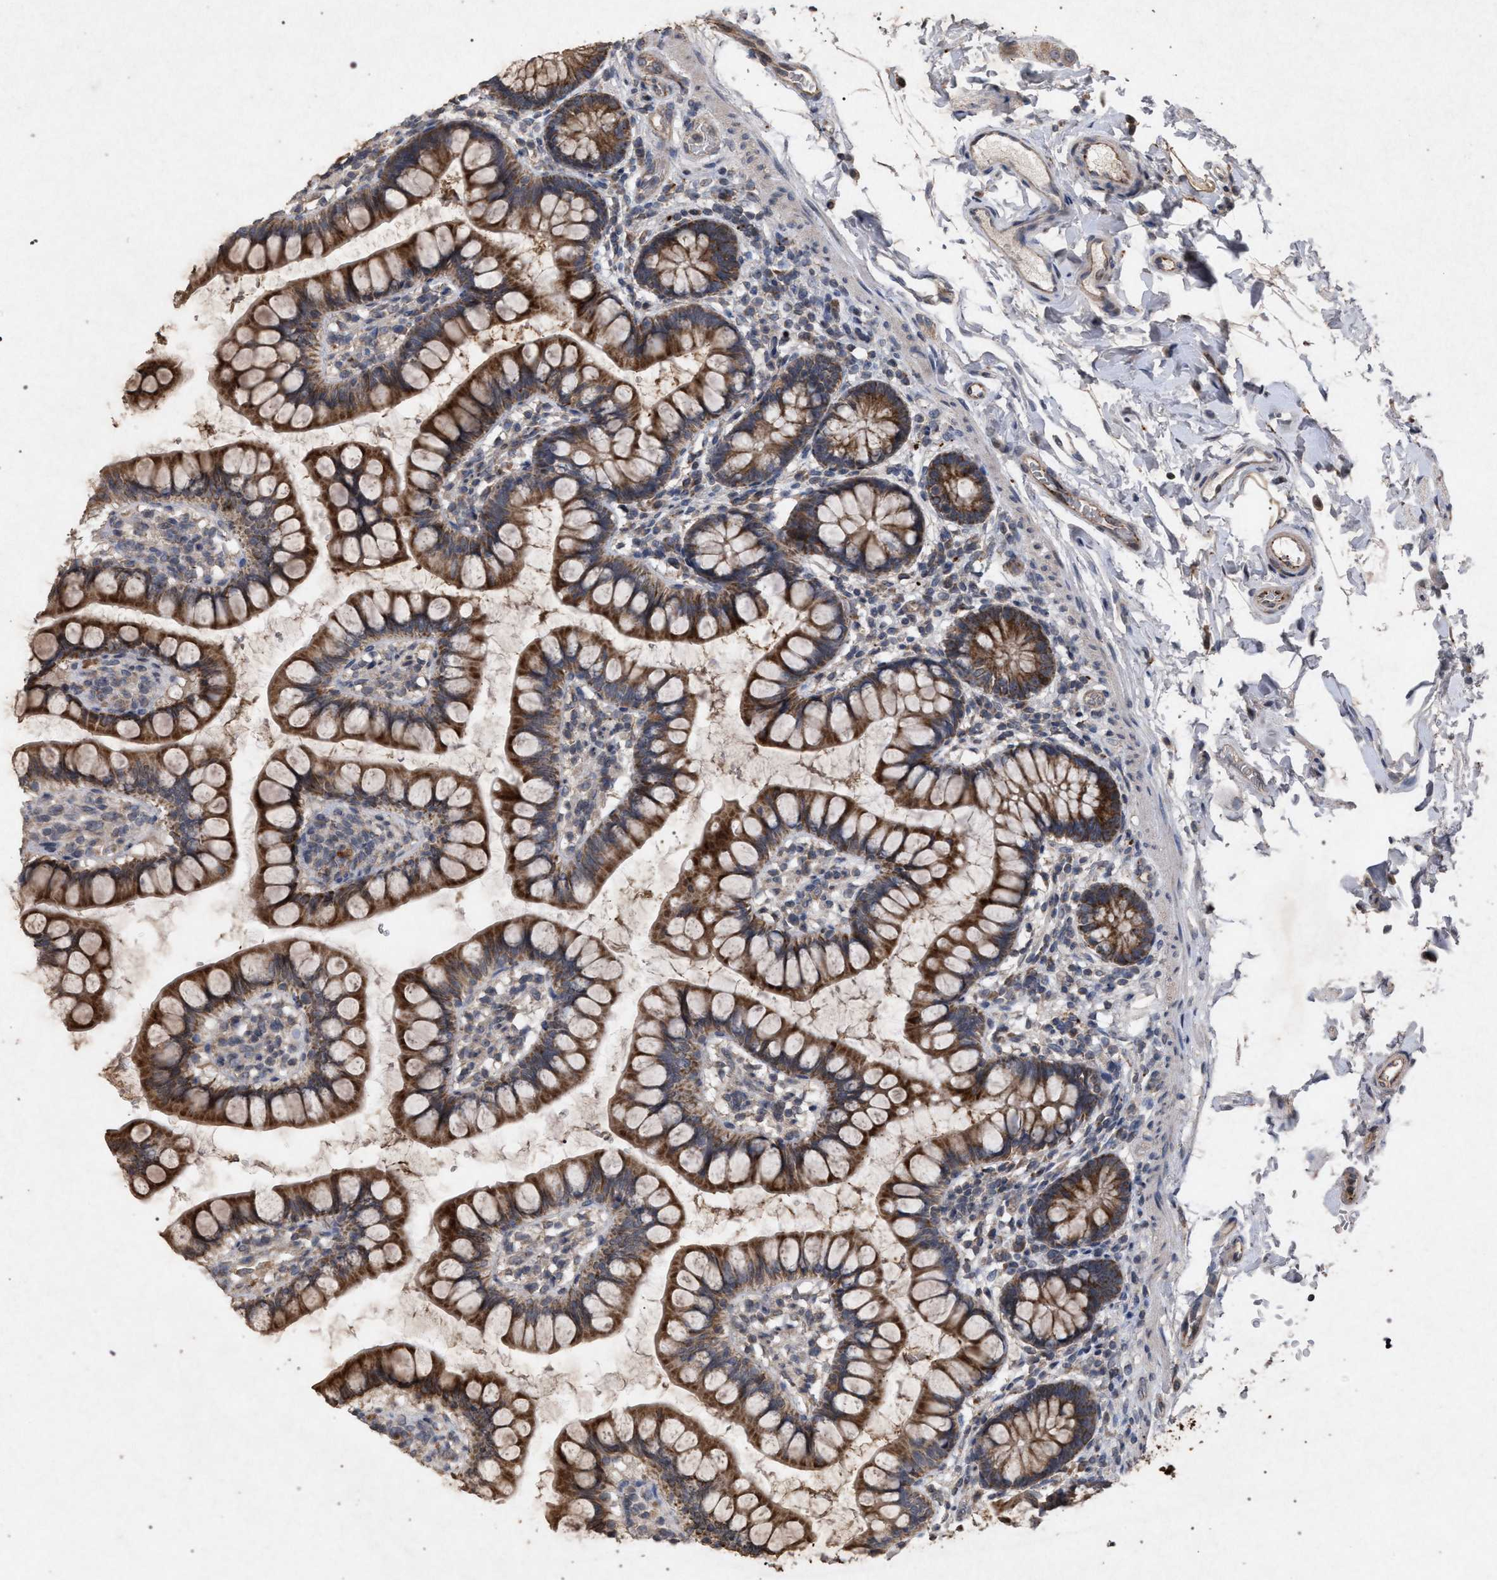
{"staining": {"intensity": "strong", "quantity": ">75%", "location": "cytoplasmic/membranous"}, "tissue": "small intestine", "cell_type": "Glandular cells", "image_type": "normal", "snomed": [{"axis": "morphology", "description": "Normal tissue, NOS"}, {"axis": "topography", "description": "Small intestine"}], "caption": "Immunohistochemical staining of unremarkable human small intestine exhibits strong cytoplasmic/membranous protein expression in about >75% of glandular cells. Nuclei are stained in blue.", "gene": "PKD2L1", "patient": {"sex": "female", "age": 58}}